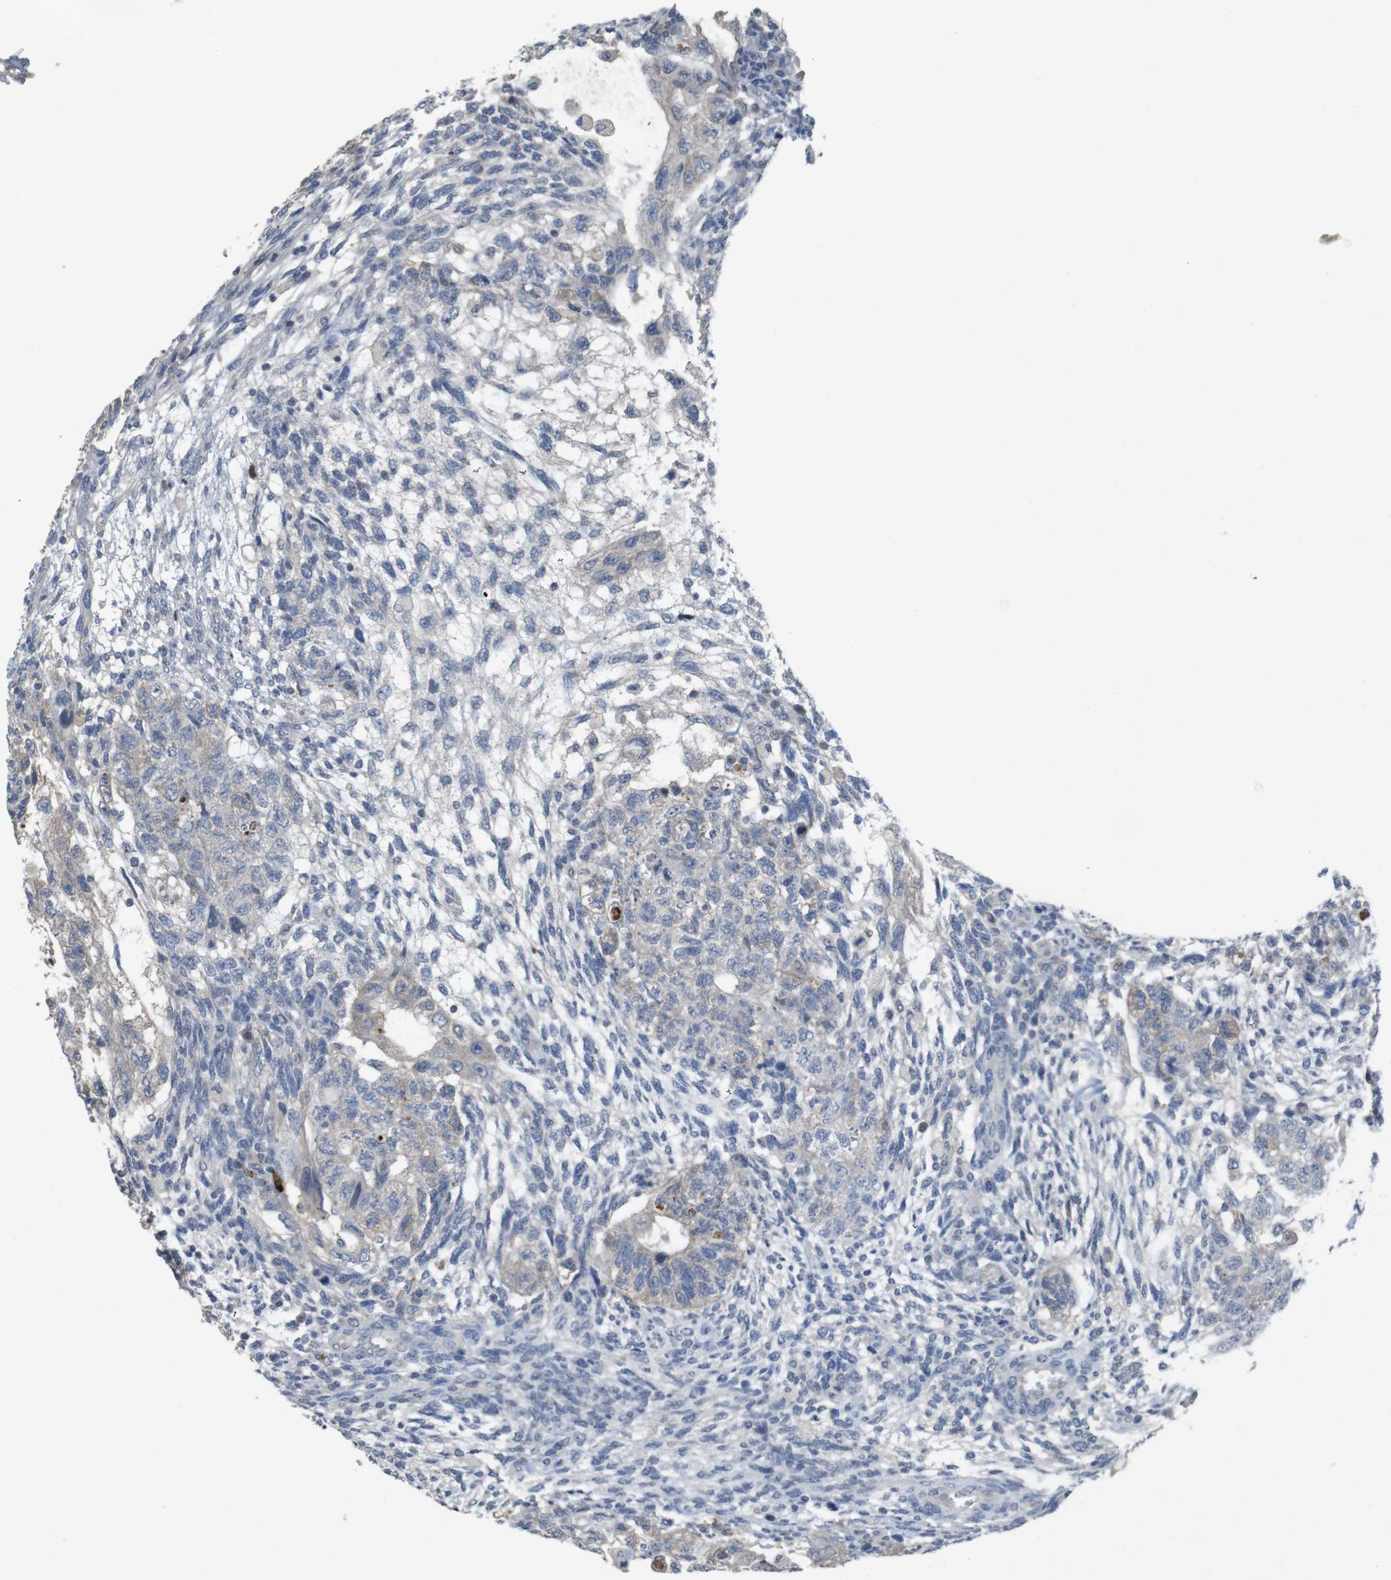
{"staining": {"intensity": "negative", "quantity": "none", "location": "none"}, "tissue": "testis cancer", "cell_type": "Tumor cells", "image_type": "cancer", "snomed": [{"axis": "morphology", "description": "Normal tissue, NOS"}, {"axis": "morphology", "description": "Carcinoma, Embryonal, NOS"}, {"axis": "topography", "description": "Testis"}], "caption": "Immunohistochemistry (IHC) of testis embryonal carcinoma reveals no positivity in tumor cells. (Immunohistochemistry (IHC), brightfield microscopy, high magnification).", "gene": "TSPAN14", "patient": {"sex": "male", "age": 36}}